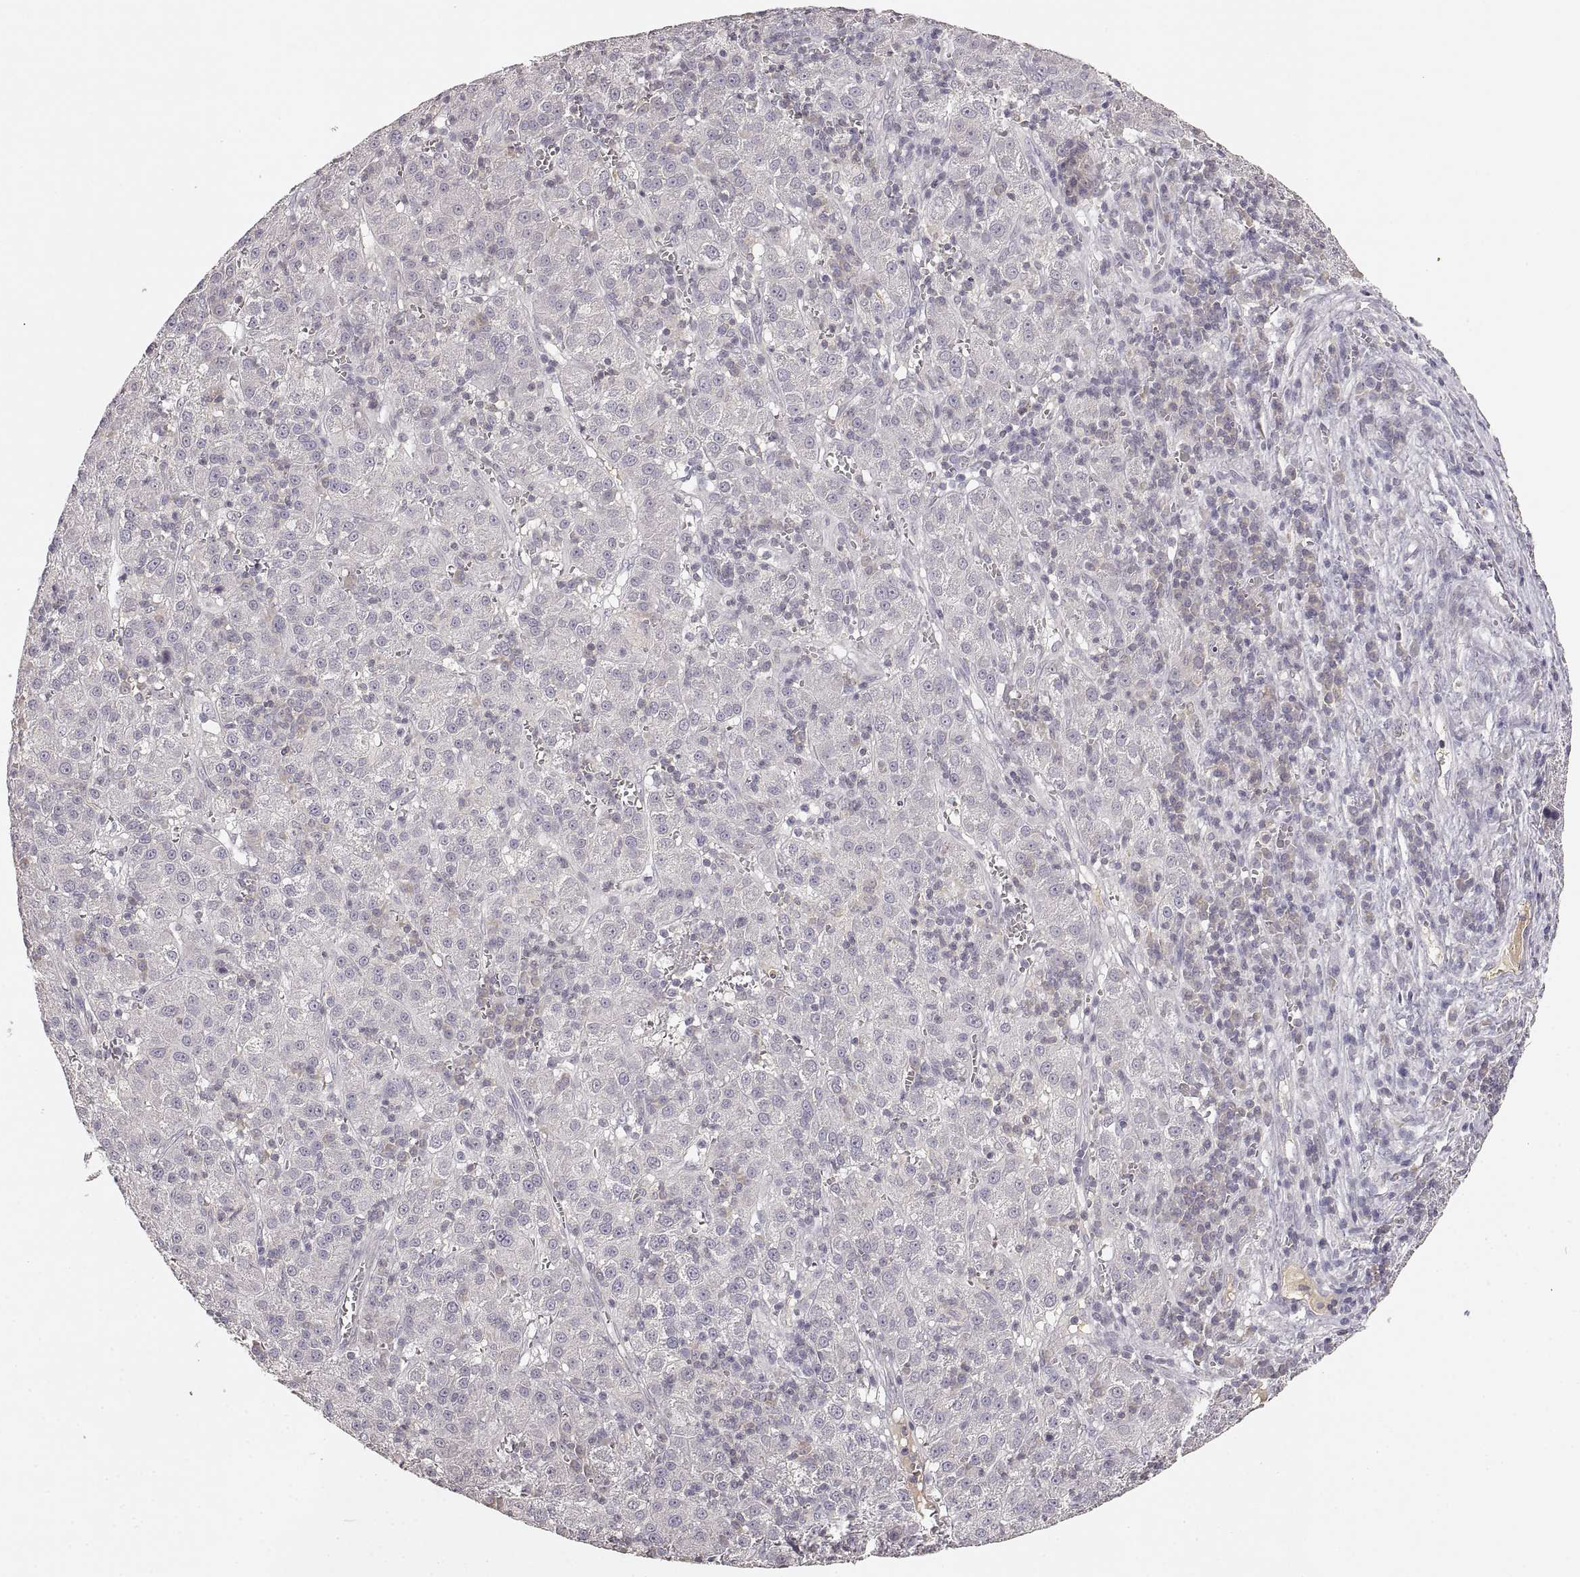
{"staining": {"intensity": "negative", "quantity": "none", "location": "none"}, "tissue": "liver cancer", "cell_type": "Tumor cells", "image_type": "cancer", "snomed": [{"axis": "morphology", "description": "Carcinoma, Hepatocellular, NOS"}, {"axis": "topography", "description": "Liver"}], "caption": "An image of human liver cancer (hepatocellular carcinoma) is negative for staining in tumor cells.", "gene": "RUNDC3A", "patient": {"sex": "female", "age": 60}}